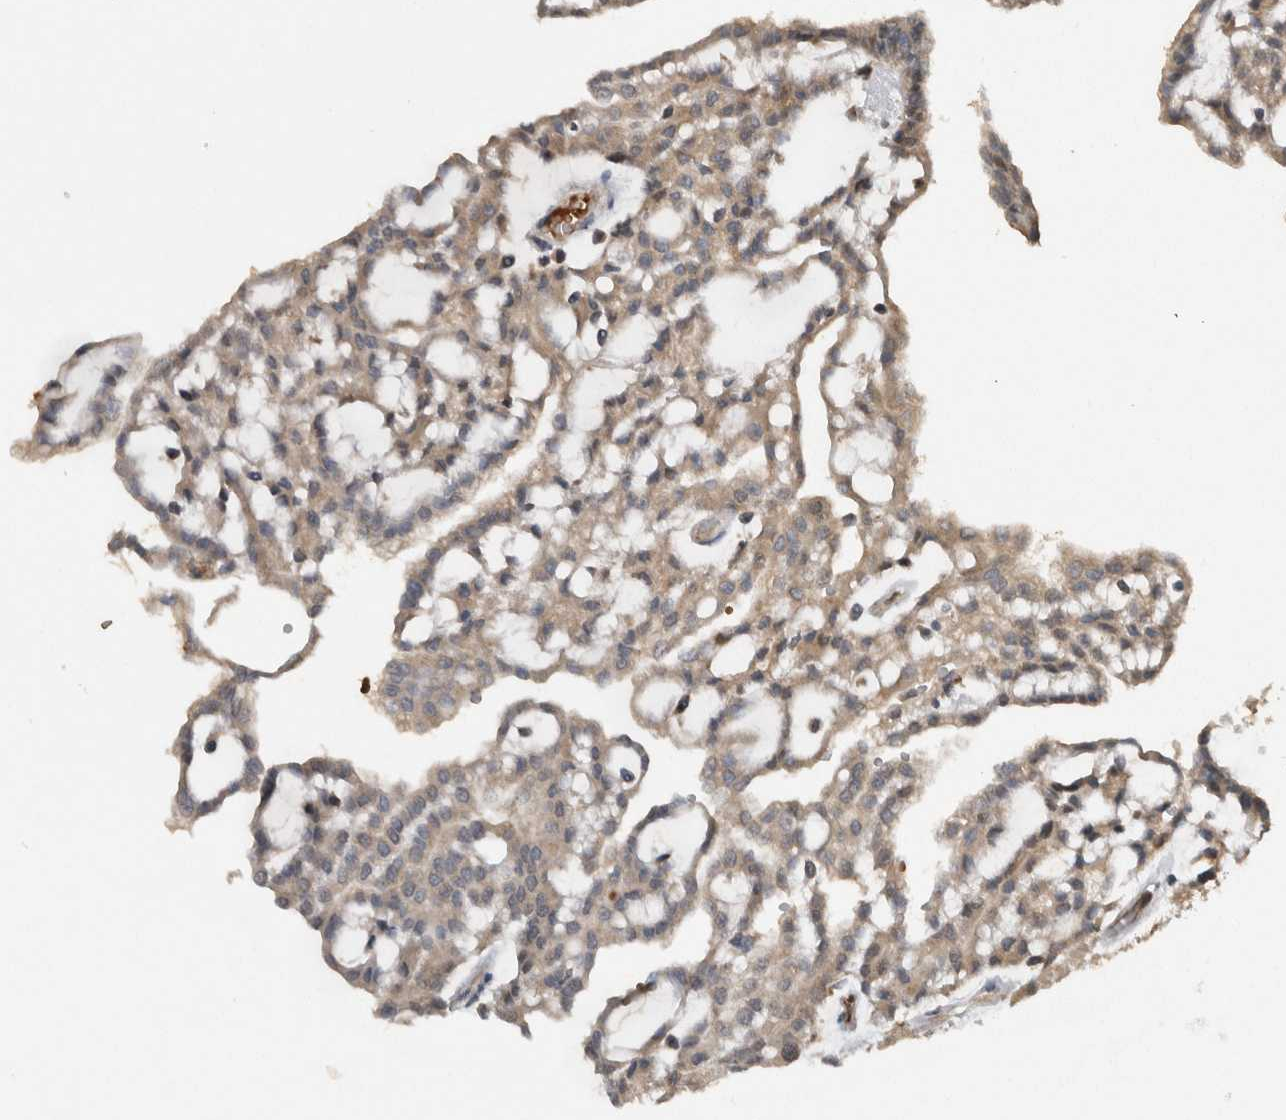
{"staining": {"intensity": "weak", "quantity": ">75%", "location": "cytoplasmic/membranous"}, "tissue": "renal cancer", "cell_type": "Tumor cells", "image_type": "cancer", "snomed": [{"axis": "morphology", "description": "Adenocarcinoma, NOS"}, {"axis": "topography", "description": "Kidney"}], "caption": "Immunohistochemical staining of human renal cancer (adenocarcinoma) shows low levels of weak cytoplasmic/membranous expression in about >75% of tumor cells.", "gene": "ADGRL3", "patient": {"sex": "male", "age": 63}}